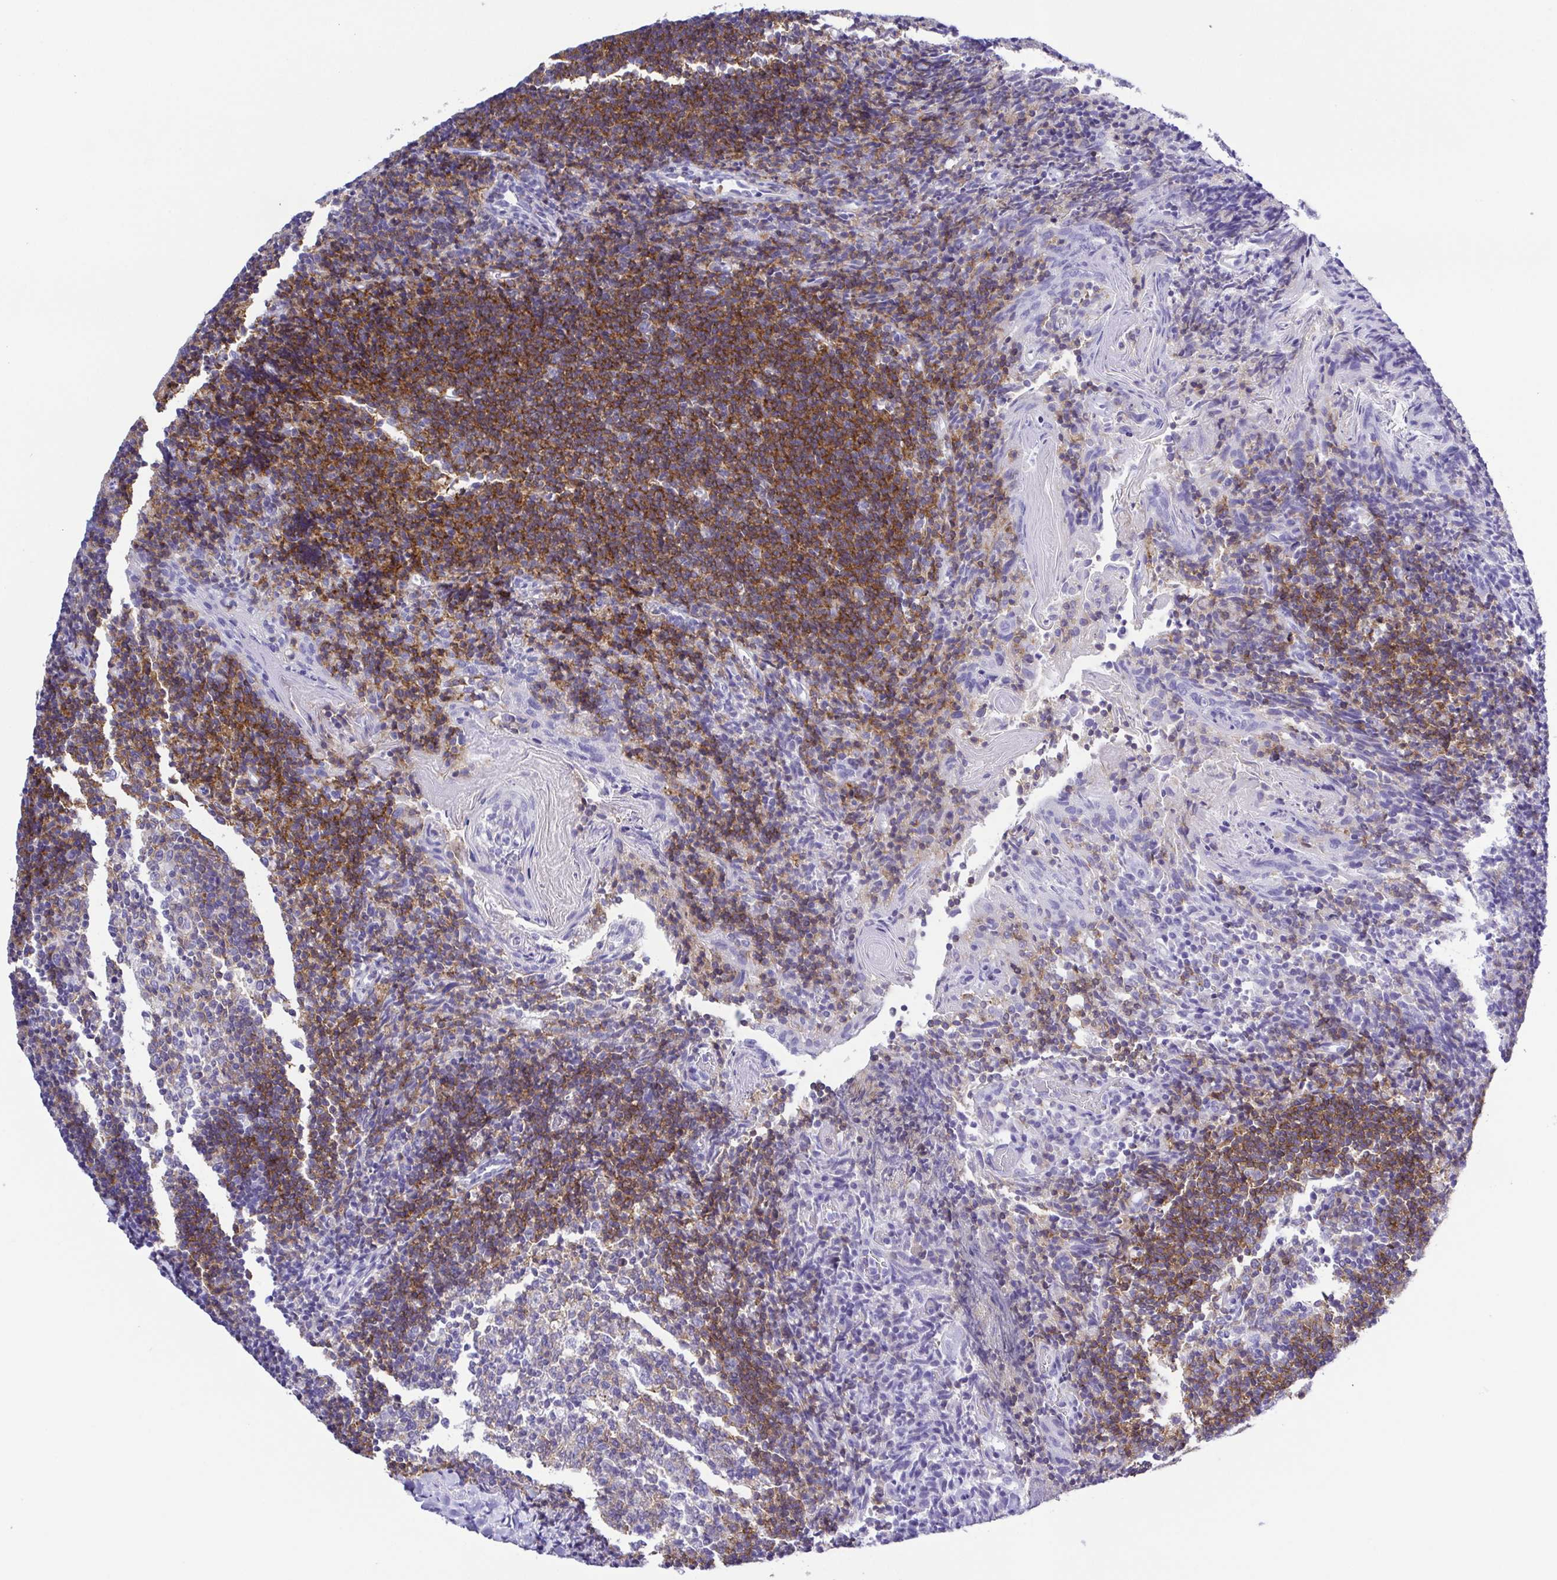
{"staining": {"intensity": "weak", "quantity": "<25%", "location": "cytoplasmic/membranous"}, "tissue": "tonsil", "cell_type": "Germinal center cells", "image_type": "normal", "snomed": [{"axis": "morphology", "description": "Normal tissue, NOS"}, {"axis": "topography", "description": "Tonsil"}], "caption": "Protein analysis of normal tonsil exhibits no significant staining in germinal center cells.", "gene": "CD72", "patient": {"sex": "female", "age": 10}}